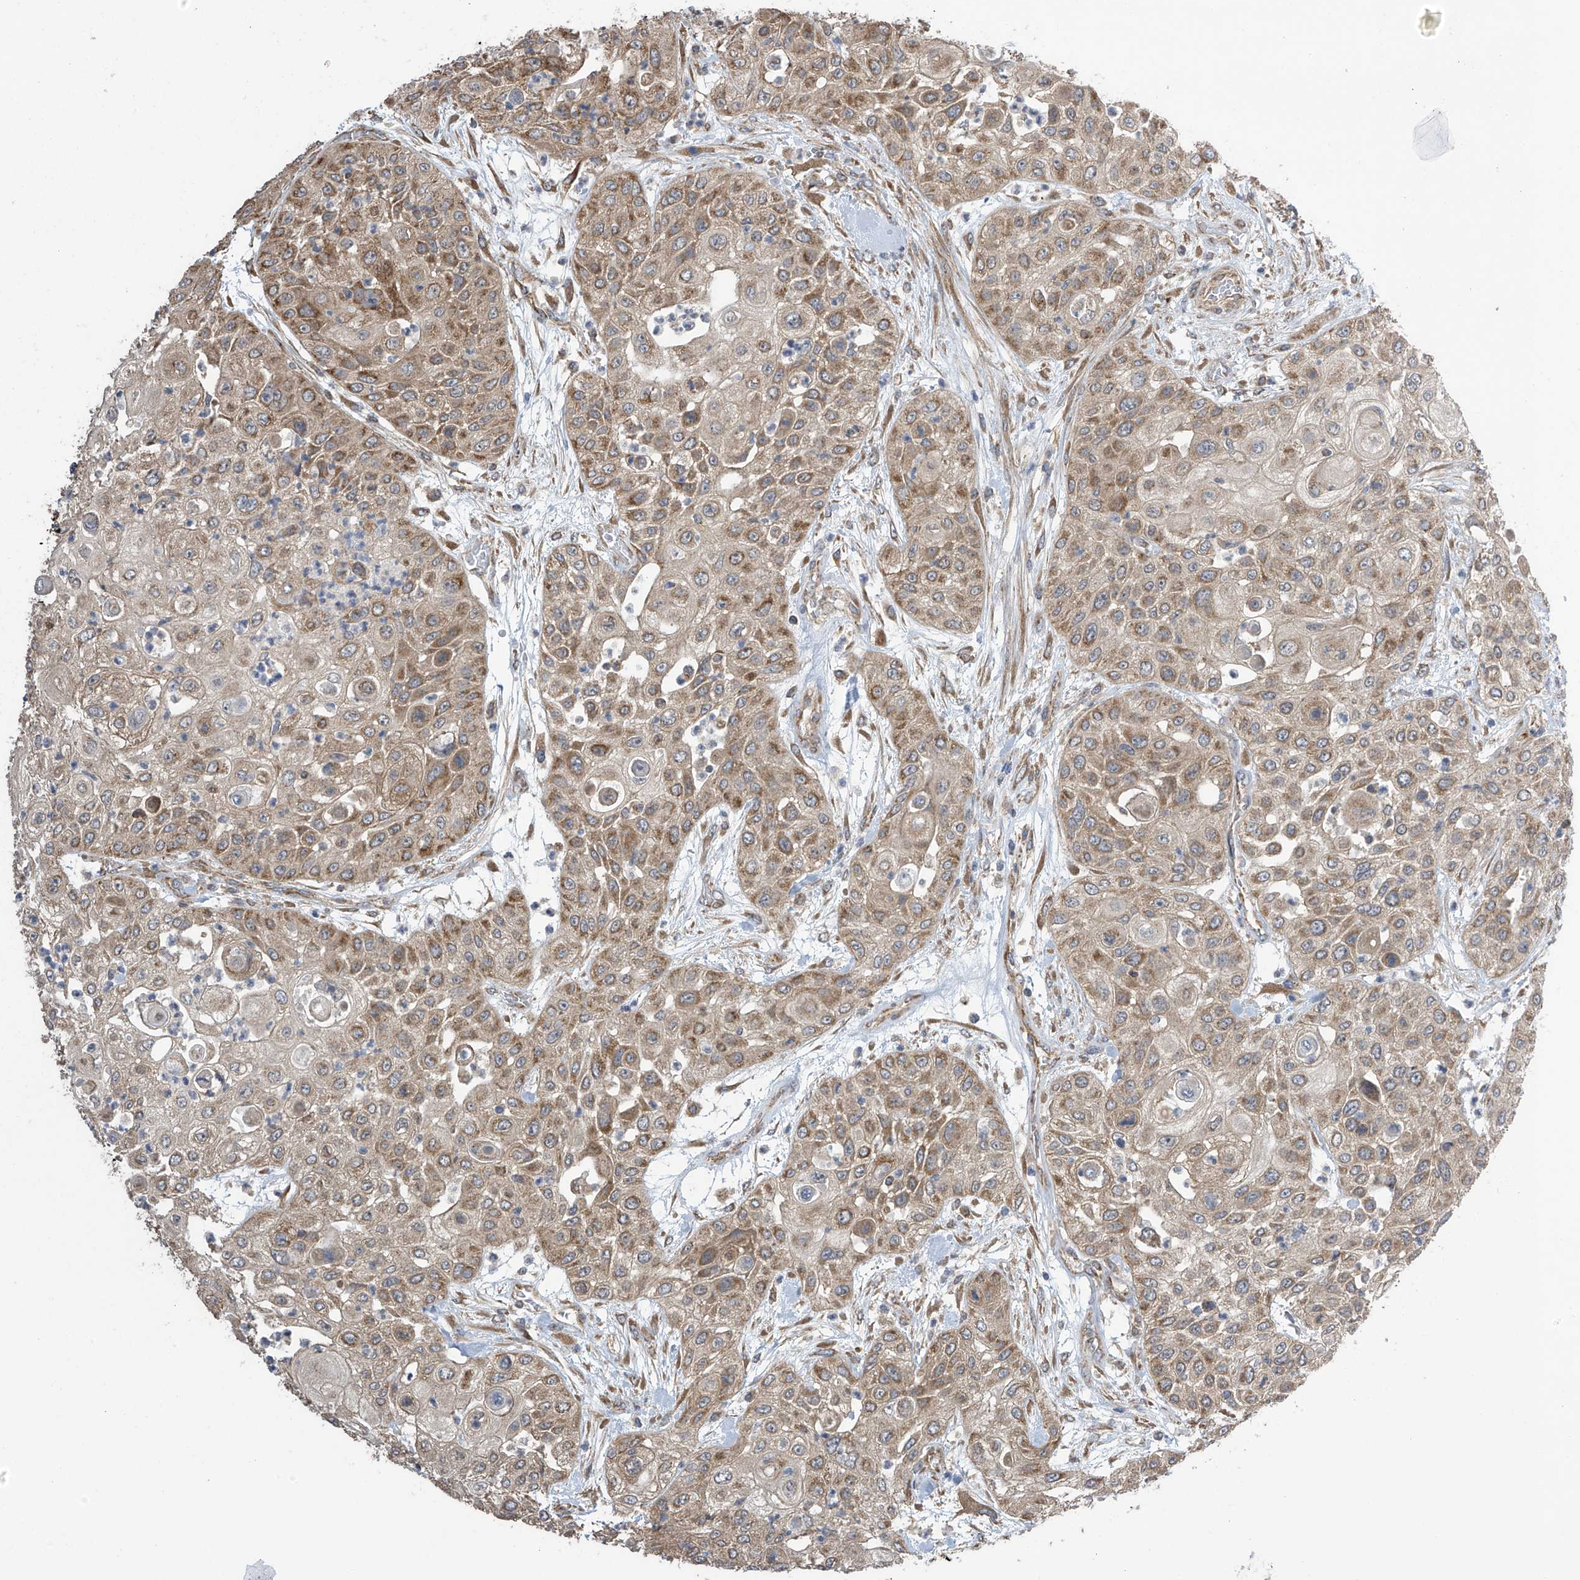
{"staining": {"intensity": "moderate", "quantity": ">75%", "location": "cytoplasmic/membranous"}, "tissue": "urothelial cancer", "cell_type": "Tumor cells", "image_type": "cancer", "snomed": [{"axis": "morphology", "description": "Urothelial carcinoma, High grade"}, {"axis": "topography", "description": "Urinary bladder"}], "caption": "IHC (DAB) staining of high-grade urothelial carcinoma reveals moderate cytoplasmic/membranous protein positivity in about >75% of tumor cells. Nuclei are stained in blue.", "gene": "PNPT1", "patient": {"sex": "female", "age": 79}}